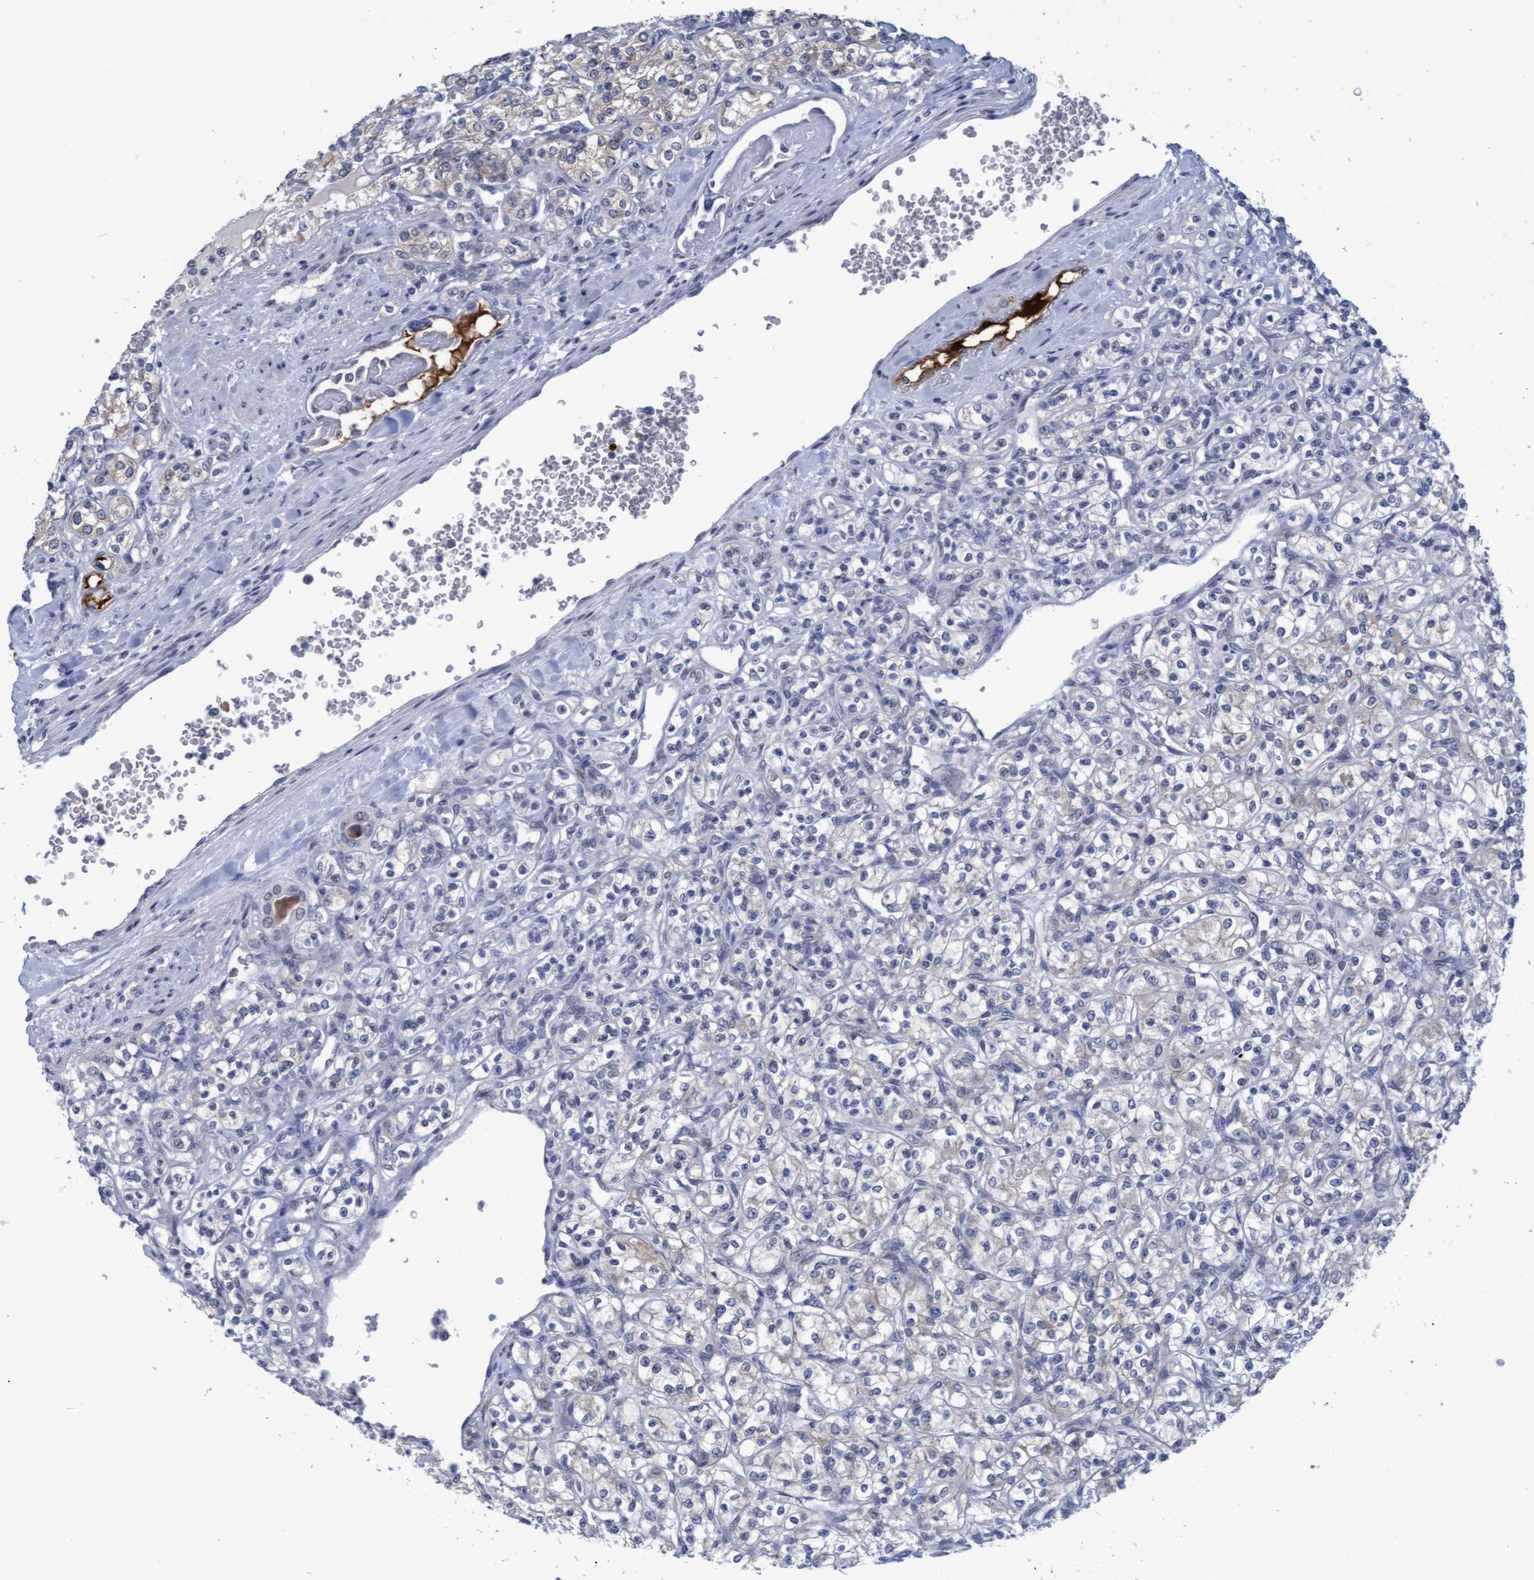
{"staining": {"intensity": "weak", "quantity": "<25%", "location": "cytoplasmic/membranous"}, "tissue": "renal cancer", "cell_type": "Tumor cells", "image_type": "cancer", "snomed": [{"axis": "morphology", "description": "Adenocarcinoma, NOS"}, {"axis": "topography", "description": "Kidney"}], "caption": "Human adenocarcinoma (renal) stained for a protein using IHC displays no positivity in tumor cells.", "gene": "PROCA1", "patient": {"sex": "male", "age": 77}}